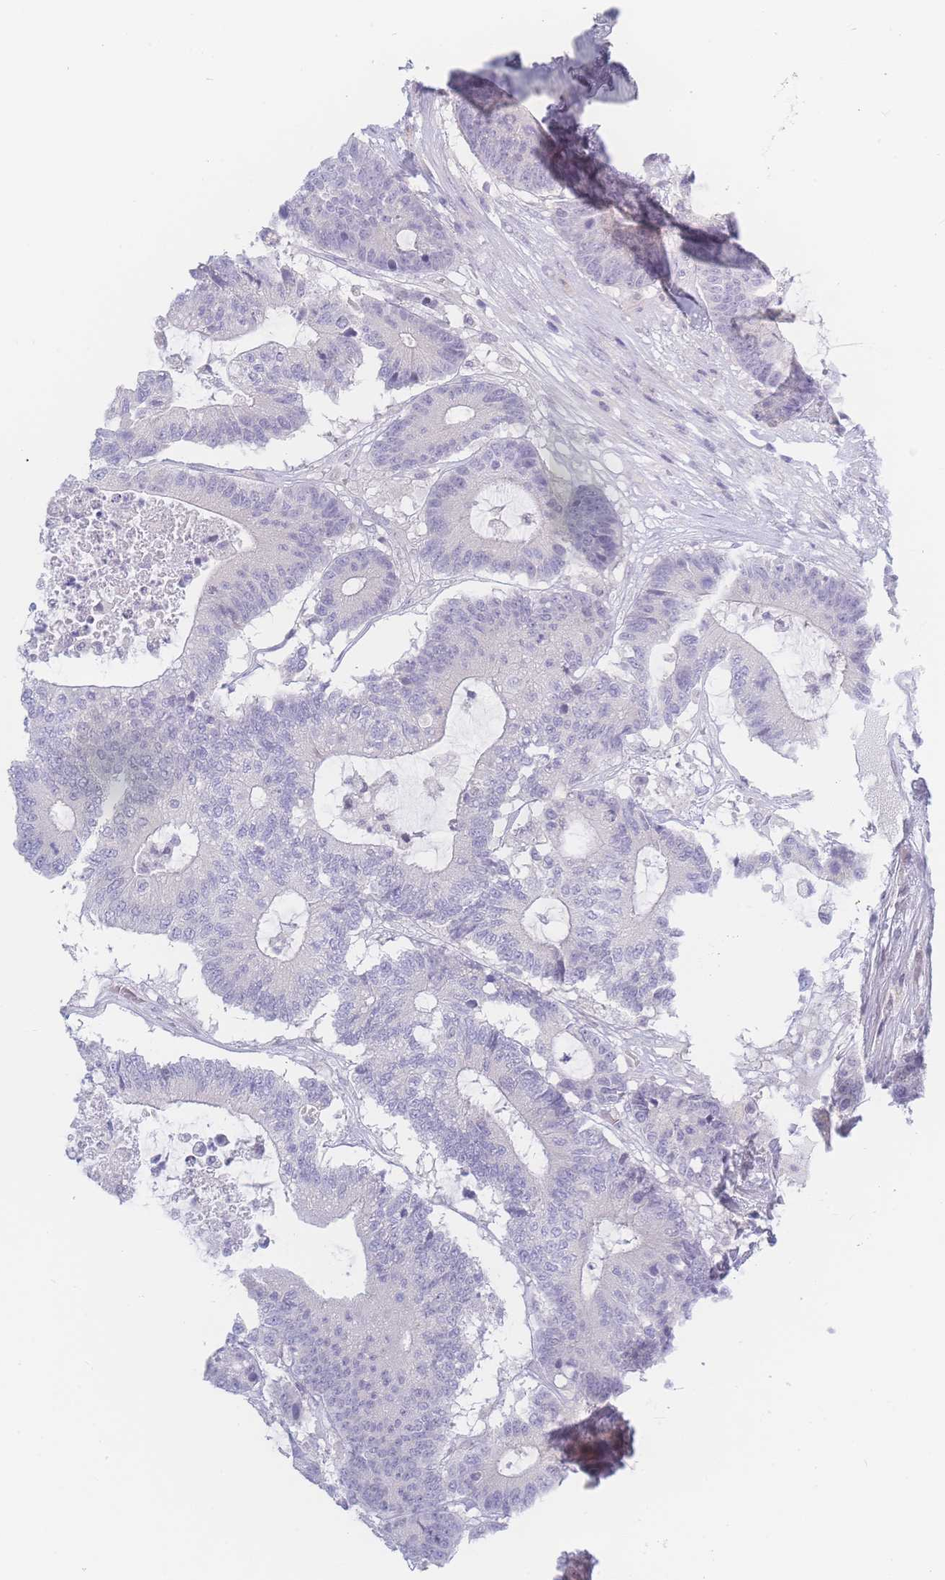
{"staining": {"intensity": "negative", "quantity": "none", "location": "none"}, "tissue": "colorectal cancer", "cell_type": "Tumor cells", "image_type": "cancer", "snomed": [{"axis": "morphology", "description": "Adenocarcinoma, NOS"}, {"axis": "topography", "description": "Colon"}], "caption": "The immunohistochemistry (IHC) histopathology image has no significant staining in tumor cells of colorectal cancer (adenocarcinoma) tissue.", "gene": "PRSS22", "patient": {"sex": "female", "age": 84}}